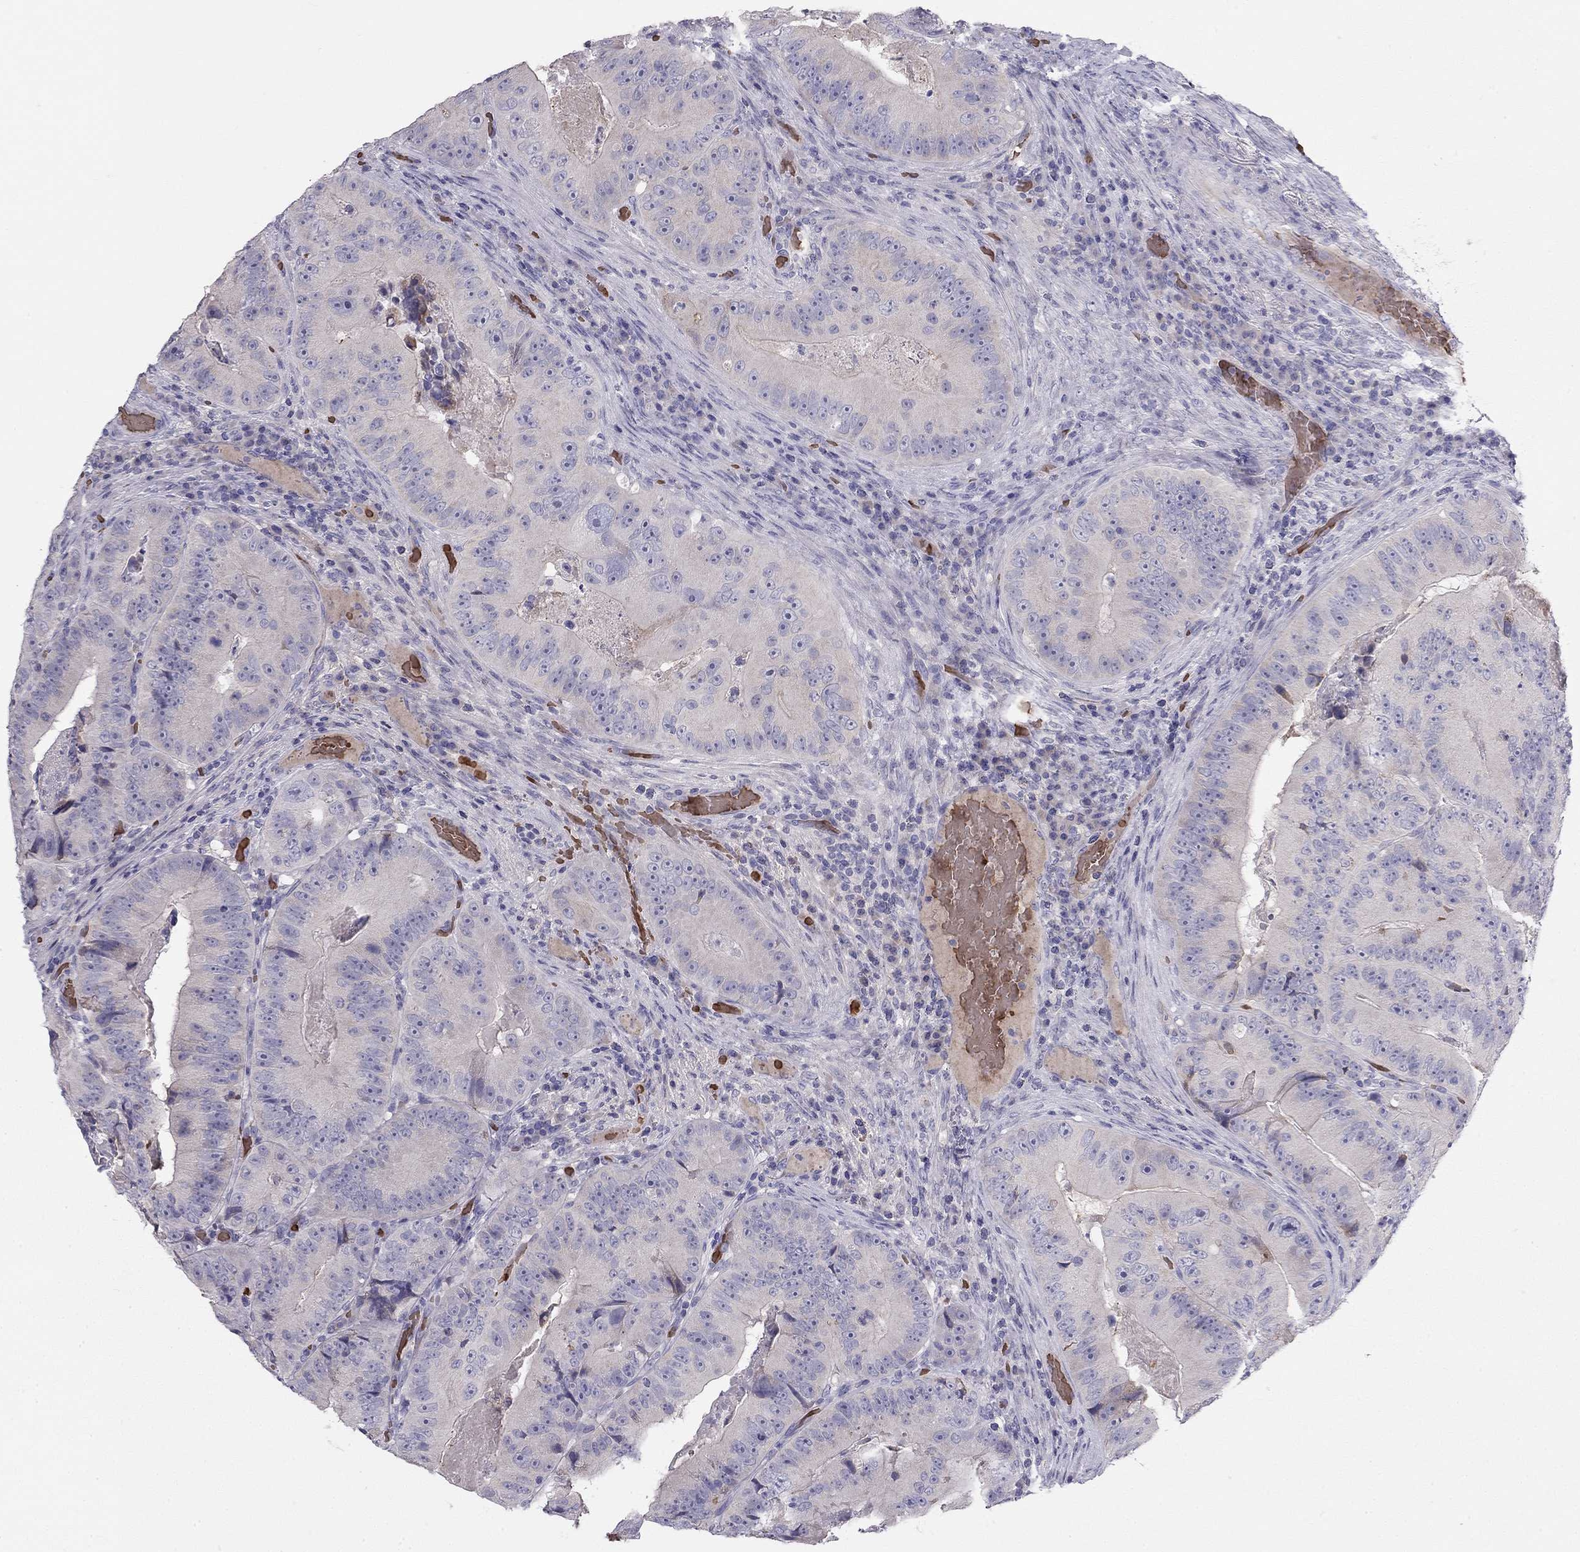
{"staining": {"intensity": "negative", "quantity": "none", "location": "none"}, "tissue": "colorectal cancer", "cell_type": "Tumor cells", "image_type": "cancer", "snomed": [{"axis": "morphology", "description": "Adenocarcinoma, NOS"}, {"axis": "topography", "description": "Colon"}], "caption": "DAB (3,3'-diaminobenzidine) immunohistochemical staining of human adenocarcinoma (colorectal) displays no significant staining in tumor cells. Nuclei are stained in blue.", "gene": "RHD", "patient": {"sex": "female", "age": 86}}